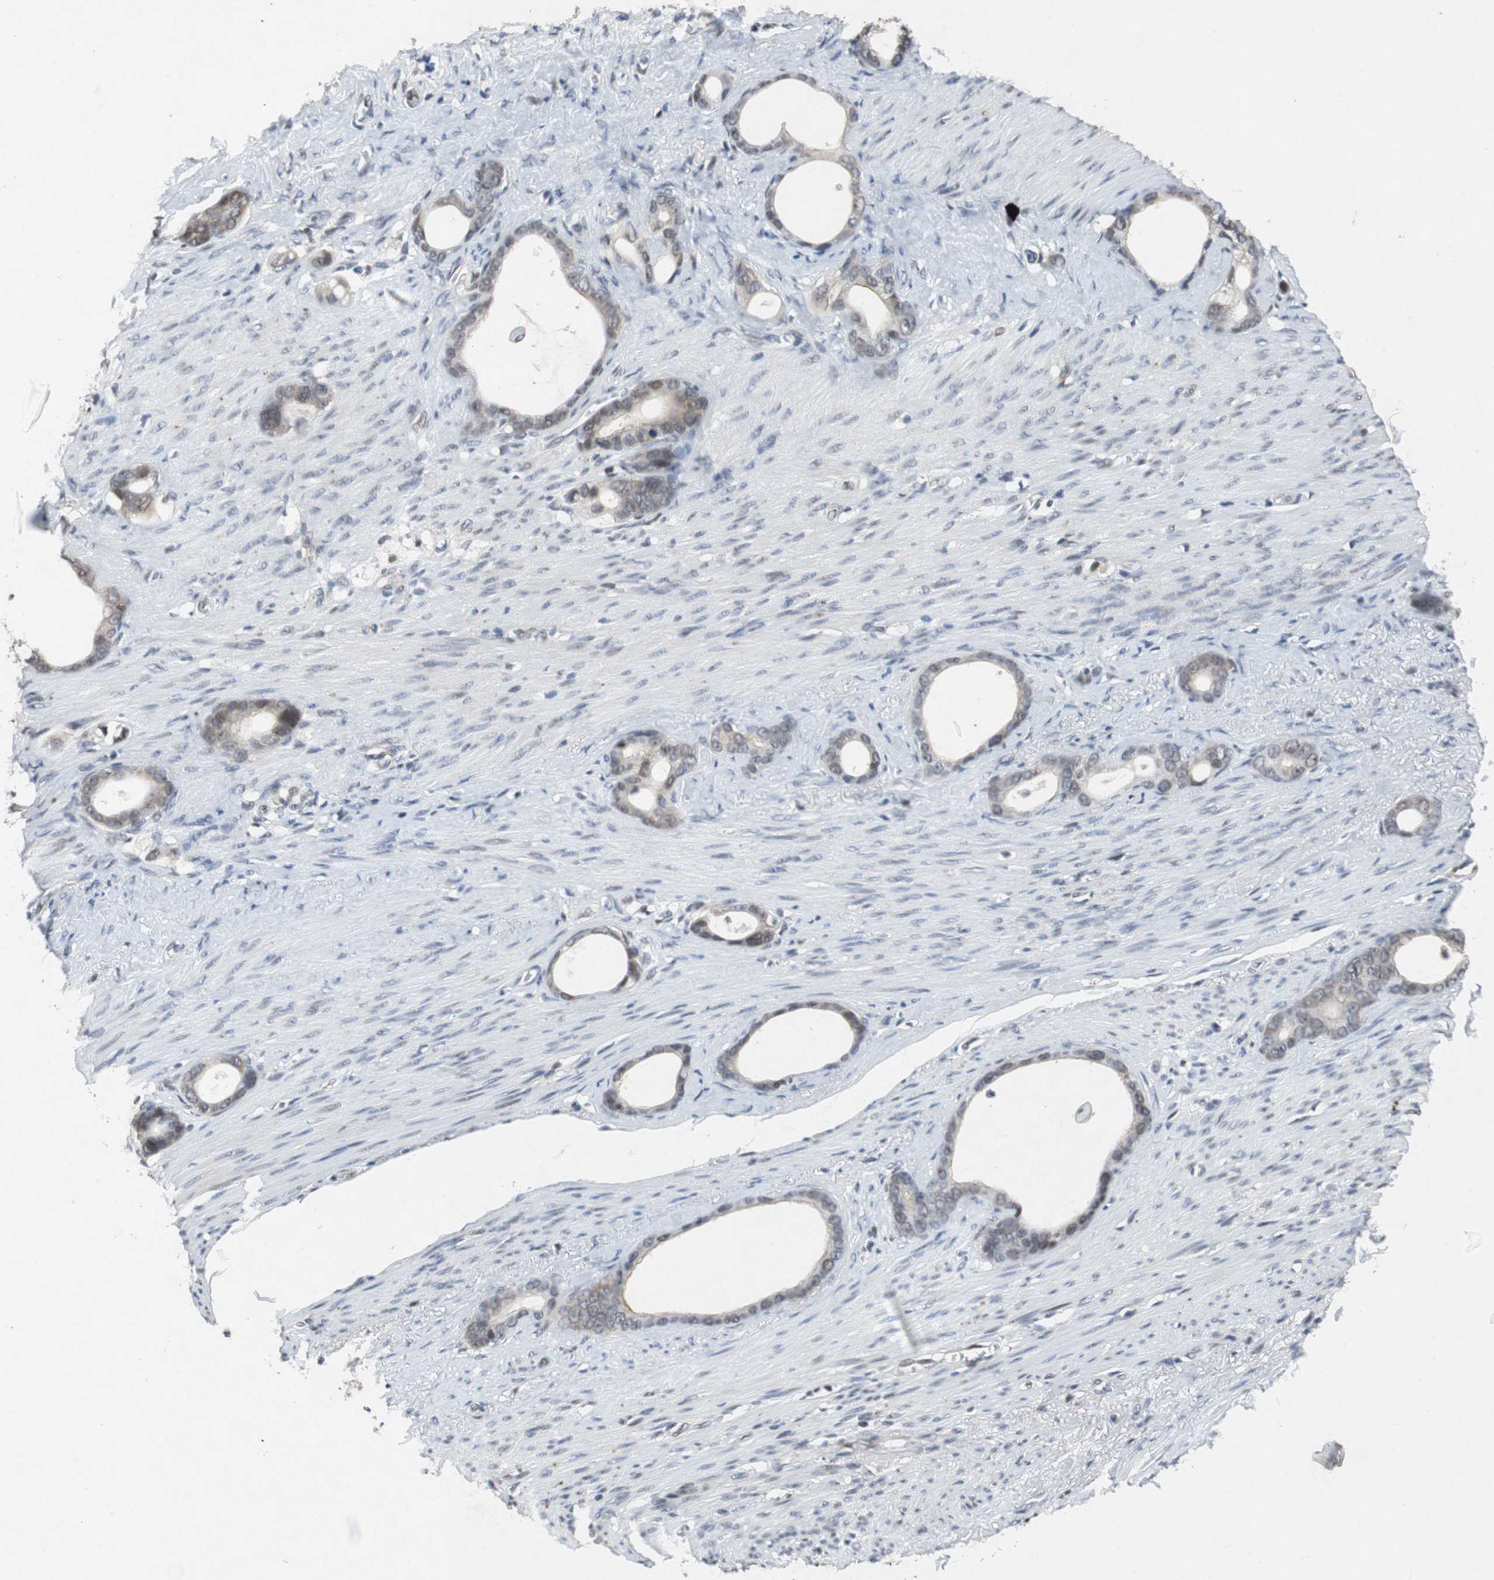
{"staining": {"intensity": "moderate", "quantity": "25%-75%", "location": "cytoplasmic/membranous"}, "tissue": "stomach cancer", "cell_type": "Tumor cells", "image_type": "cancer", "snomed": [{"axis": "morphology", "description": "Adenocarcinoma, NOS"}, {"axis": "topography", "description": "Stomach"}], "caption": "Adenocarcinoma (stomach) tissue shows moderate cytoplasmic/membranous expression in about 25%-75% of tumor cells, visualized by immunohistochemistry.", "gene": "TP63", "patient": {"sex": "female", "age": 75}}